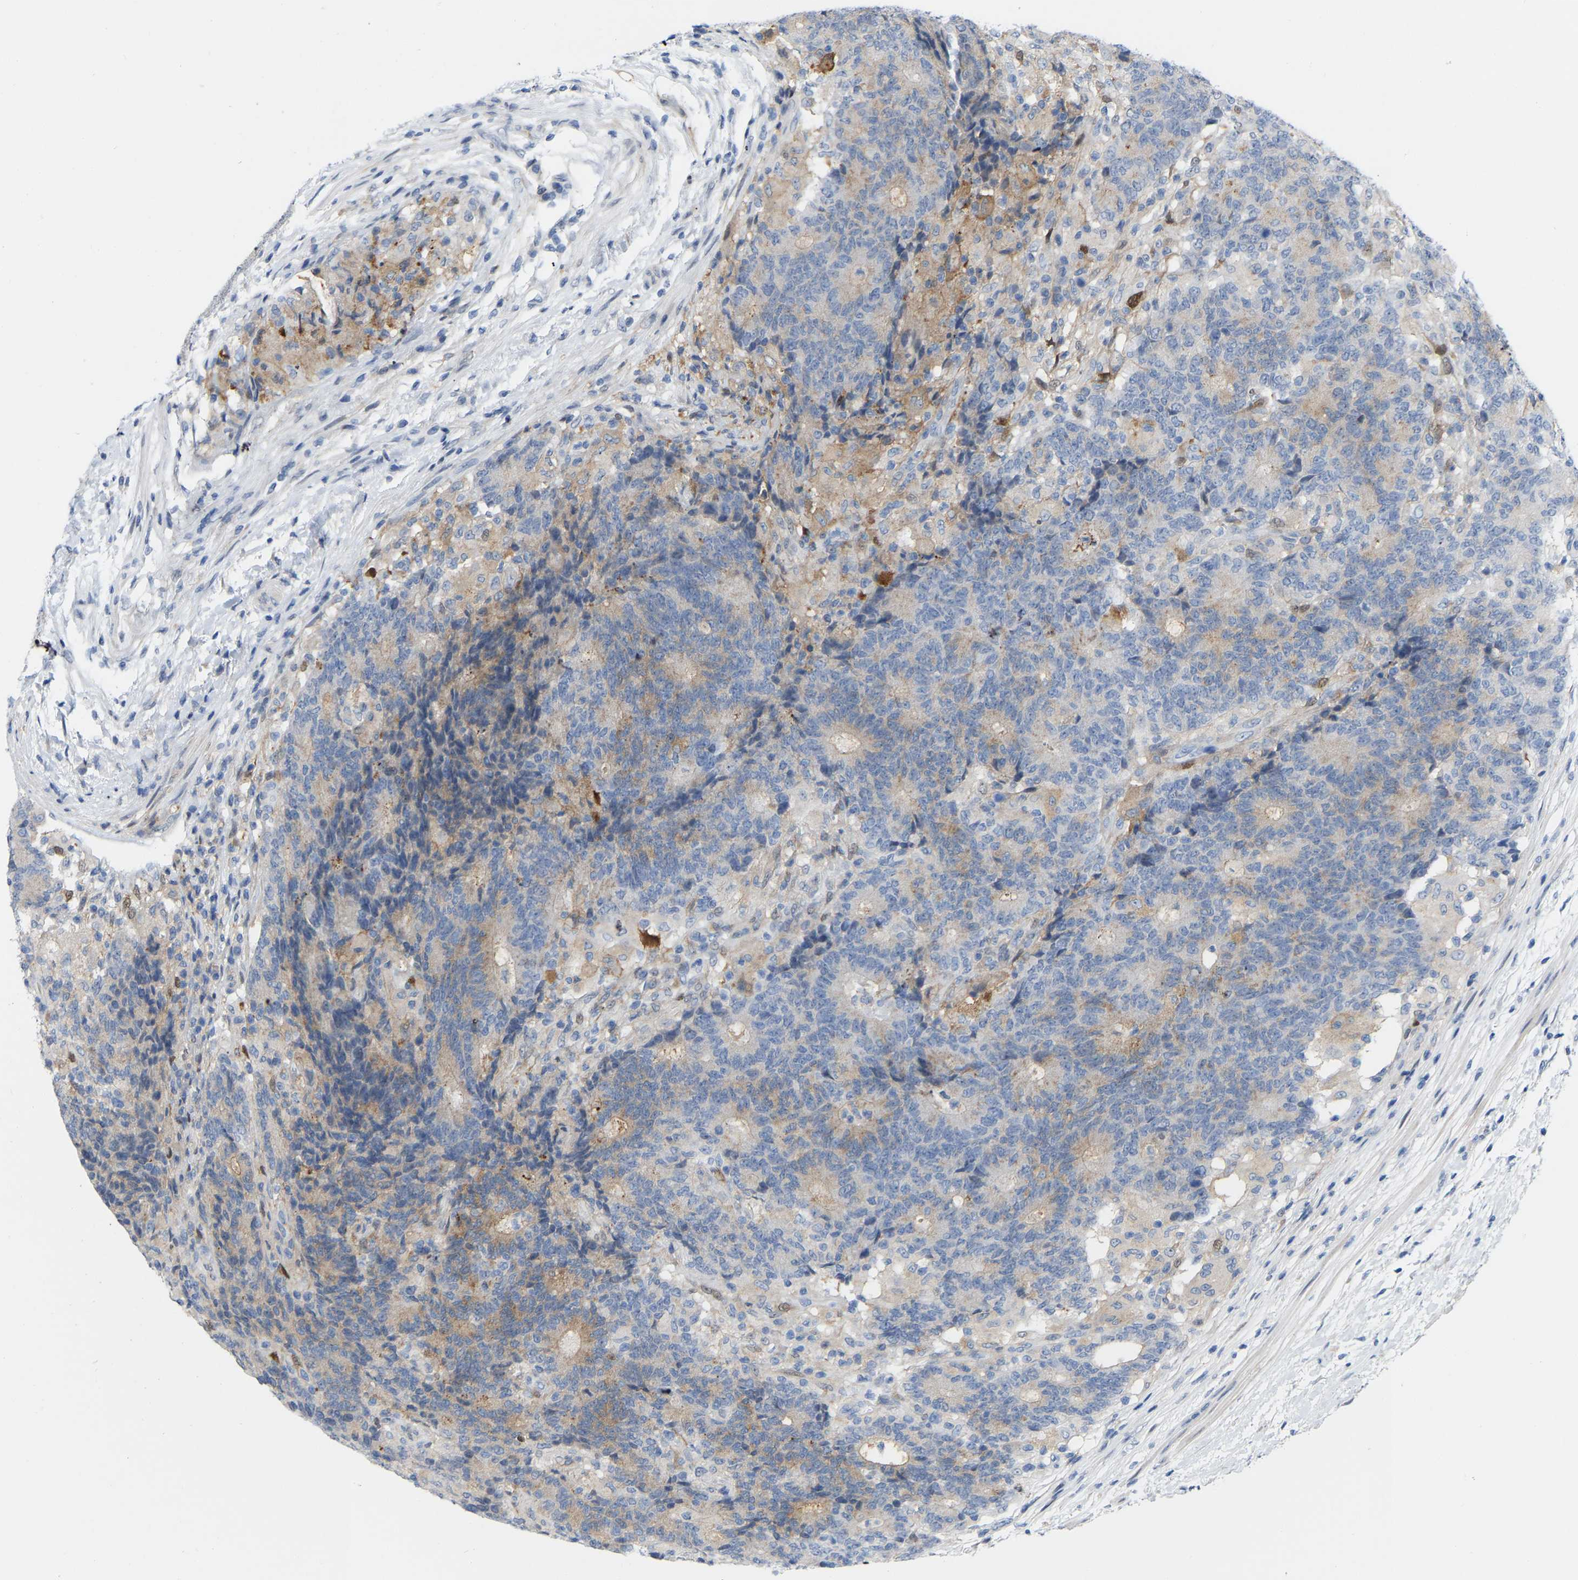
{"staining": {"intensity": "moderate", "quantity": "<25%", "location": "cytoplasmic/membranous"}, "tissue": "colorectal cancer", "cell_type": "Tumor cells", "image_type": "cancer", "snomed": [{"axis": "morphology", "description": "Normal tissue, NOS"}, {"axis": "morphology", "description": "Adenocarcinoma, NOS"}, {"axis": "topography", "description": "Colon"}], "caption": "Immunohistochemistry (IHC) histopathology image of human colorectal cancer (adenocarcinoma) stained for a protein (brown), which demonstrates low levels of moderate cytoplasmic/membranous staining in approximately <25% of tumor cells.", "gene": "ABTB2", "patient": {"sex": "female", "age": 75}}